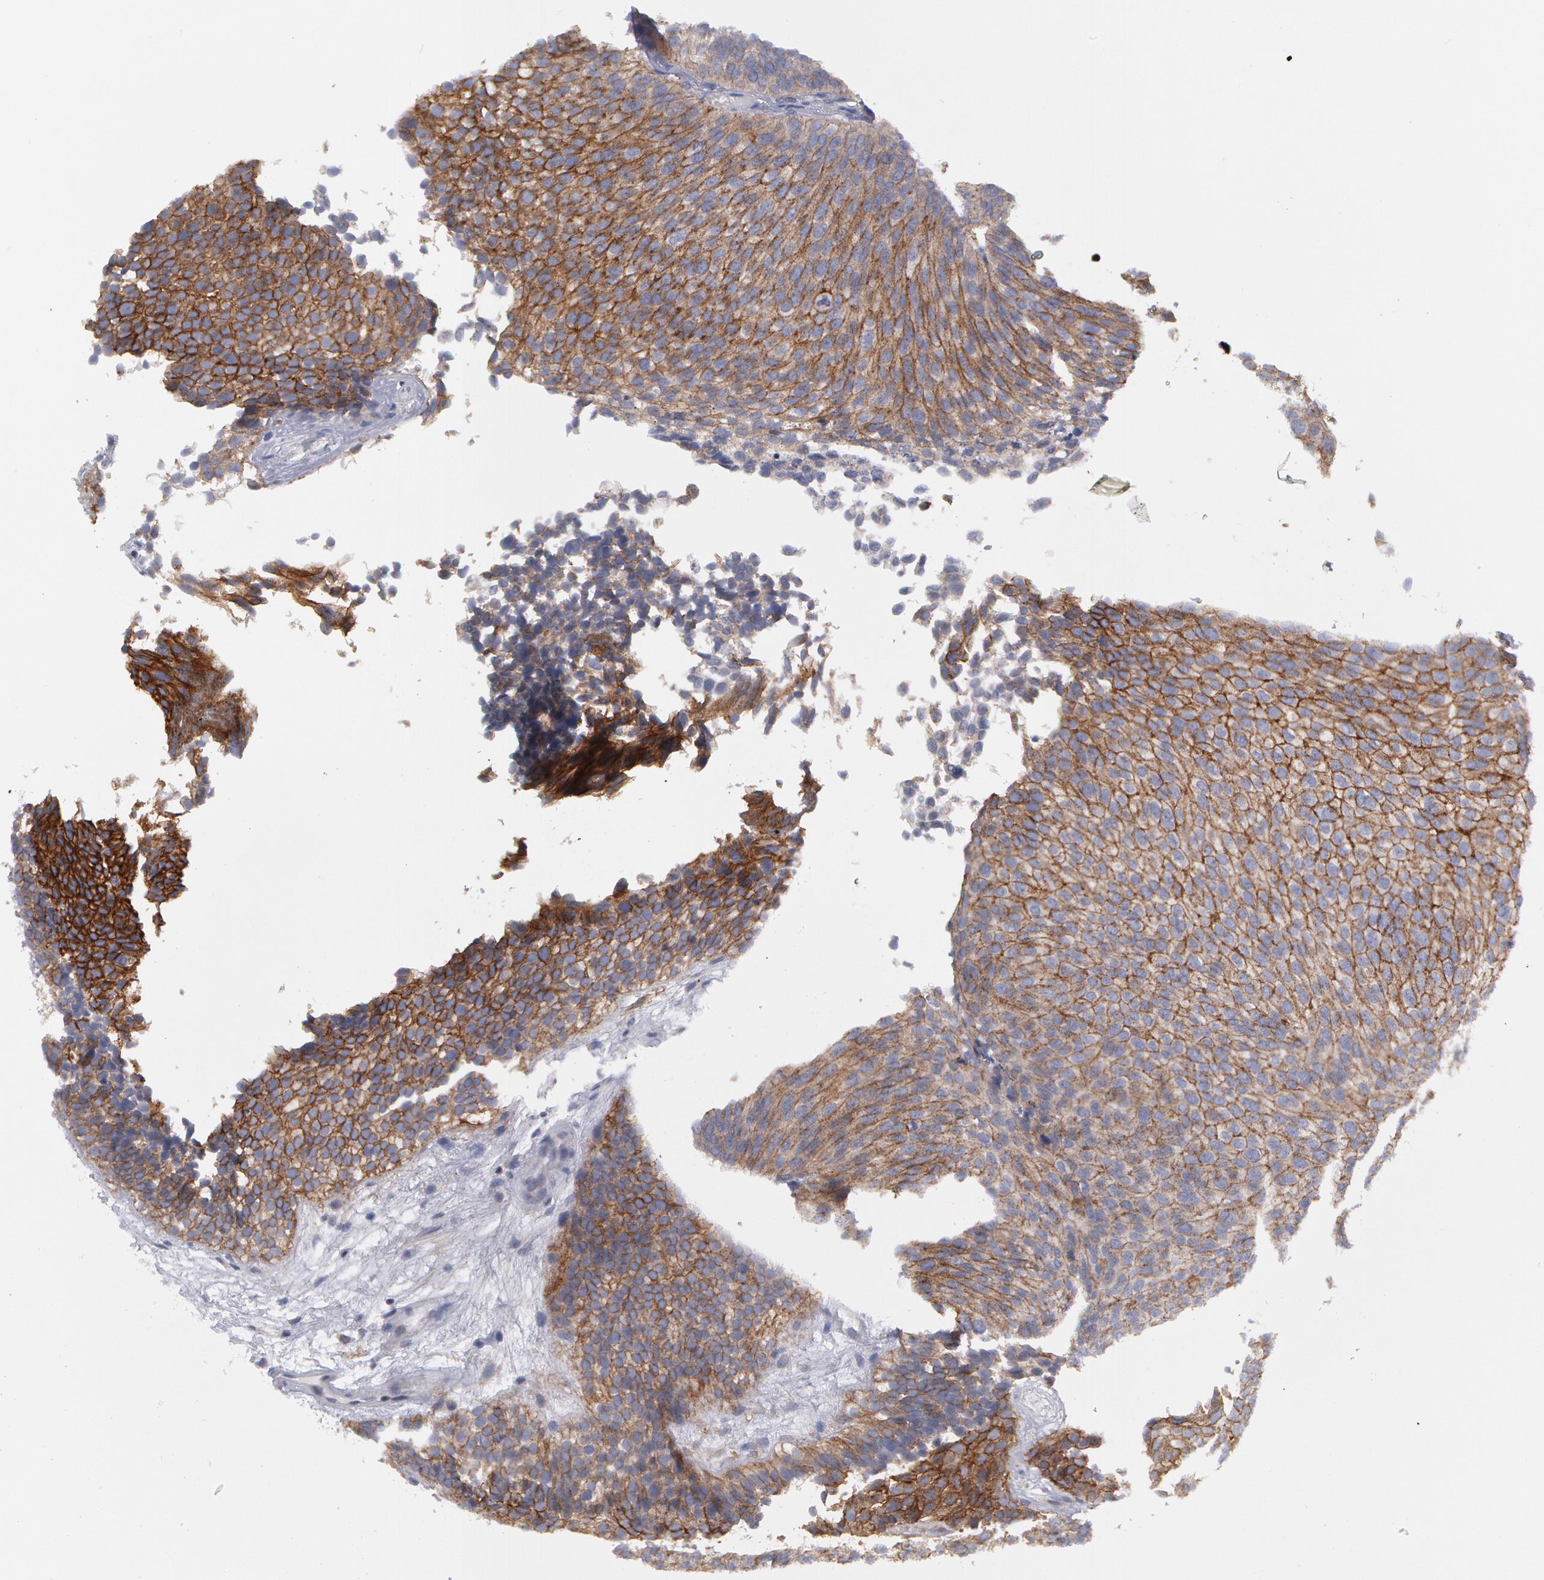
{"staining": {"intensity": "moderate", "quantity": ">75%", "location": "cytoplasmic/membranous"}, "tissue": "urothelial cancer", "cell_type": "Tumor cells", "image_type": "cancer", "snomed": [{"axis": "morphology", "description": "Urothelial carcinoma, Low grade"}, {"axis": "topography", "description": "Urinary bladder"}], "caption": "A medium amount of moderate cytoplasmic/membranous expression is seen in approximately >75% of tumor cells in low-grade urothelial carcinoma tissue.", "gene": "ERBB2", "patient": {"sex": "male", "age": 84}}